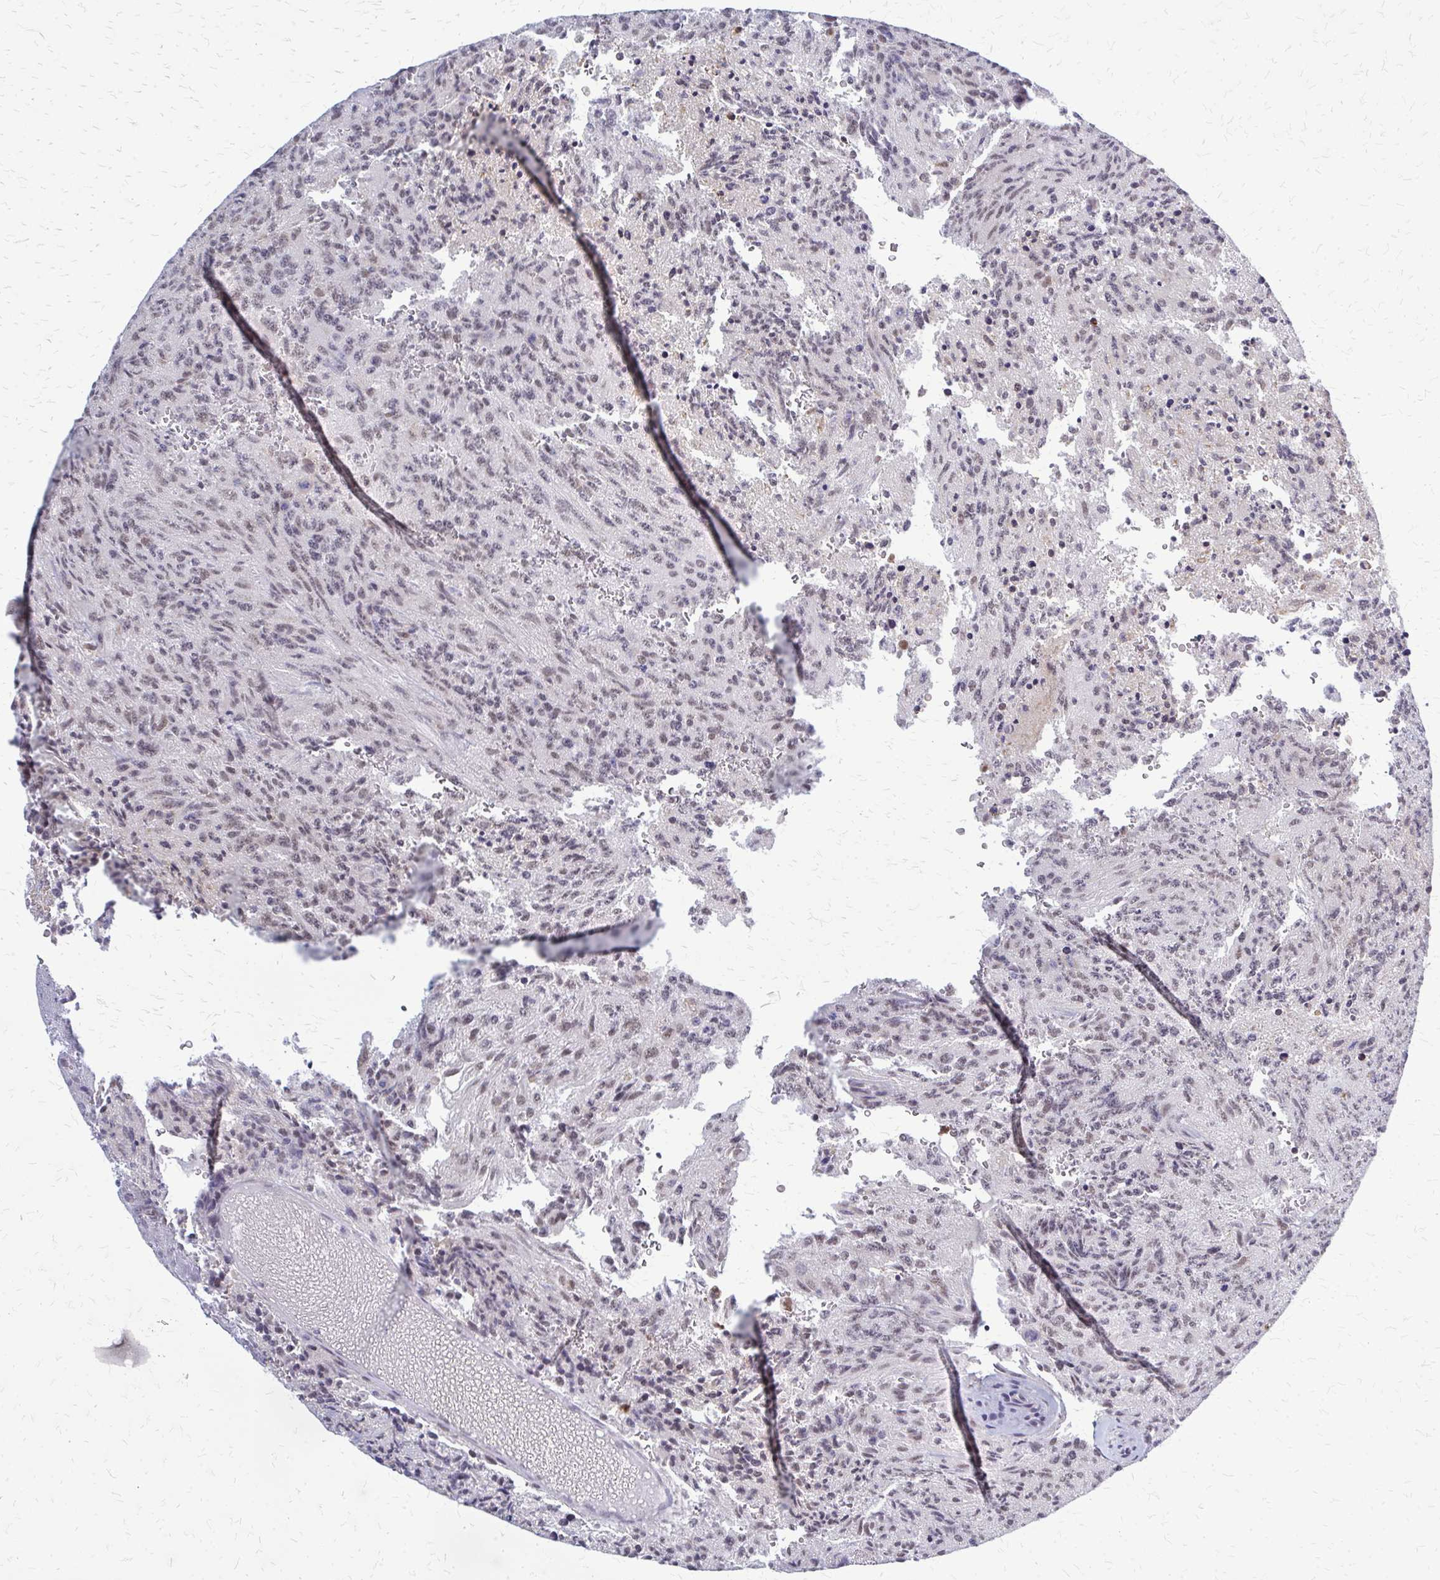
{"staining": {"intensity": "moderate", "quantity": "25%-75%", "location": "nuclear"}, "tissue": "glioma", "cell_type": "Tumor cells", "image_type": "cancer", "snomed": [{"axis": "morphology", "description": "Glioma, malignant, High grade"}, {"axis": "topography", "description": "Brain"}], "caption": "Moderate nuclear positivity is seen in about 25%-75% of tumor cells in malignant glioma (high-grade).", "gene": "HDAC3", "patient": {"sex": "male", "age": 36}}